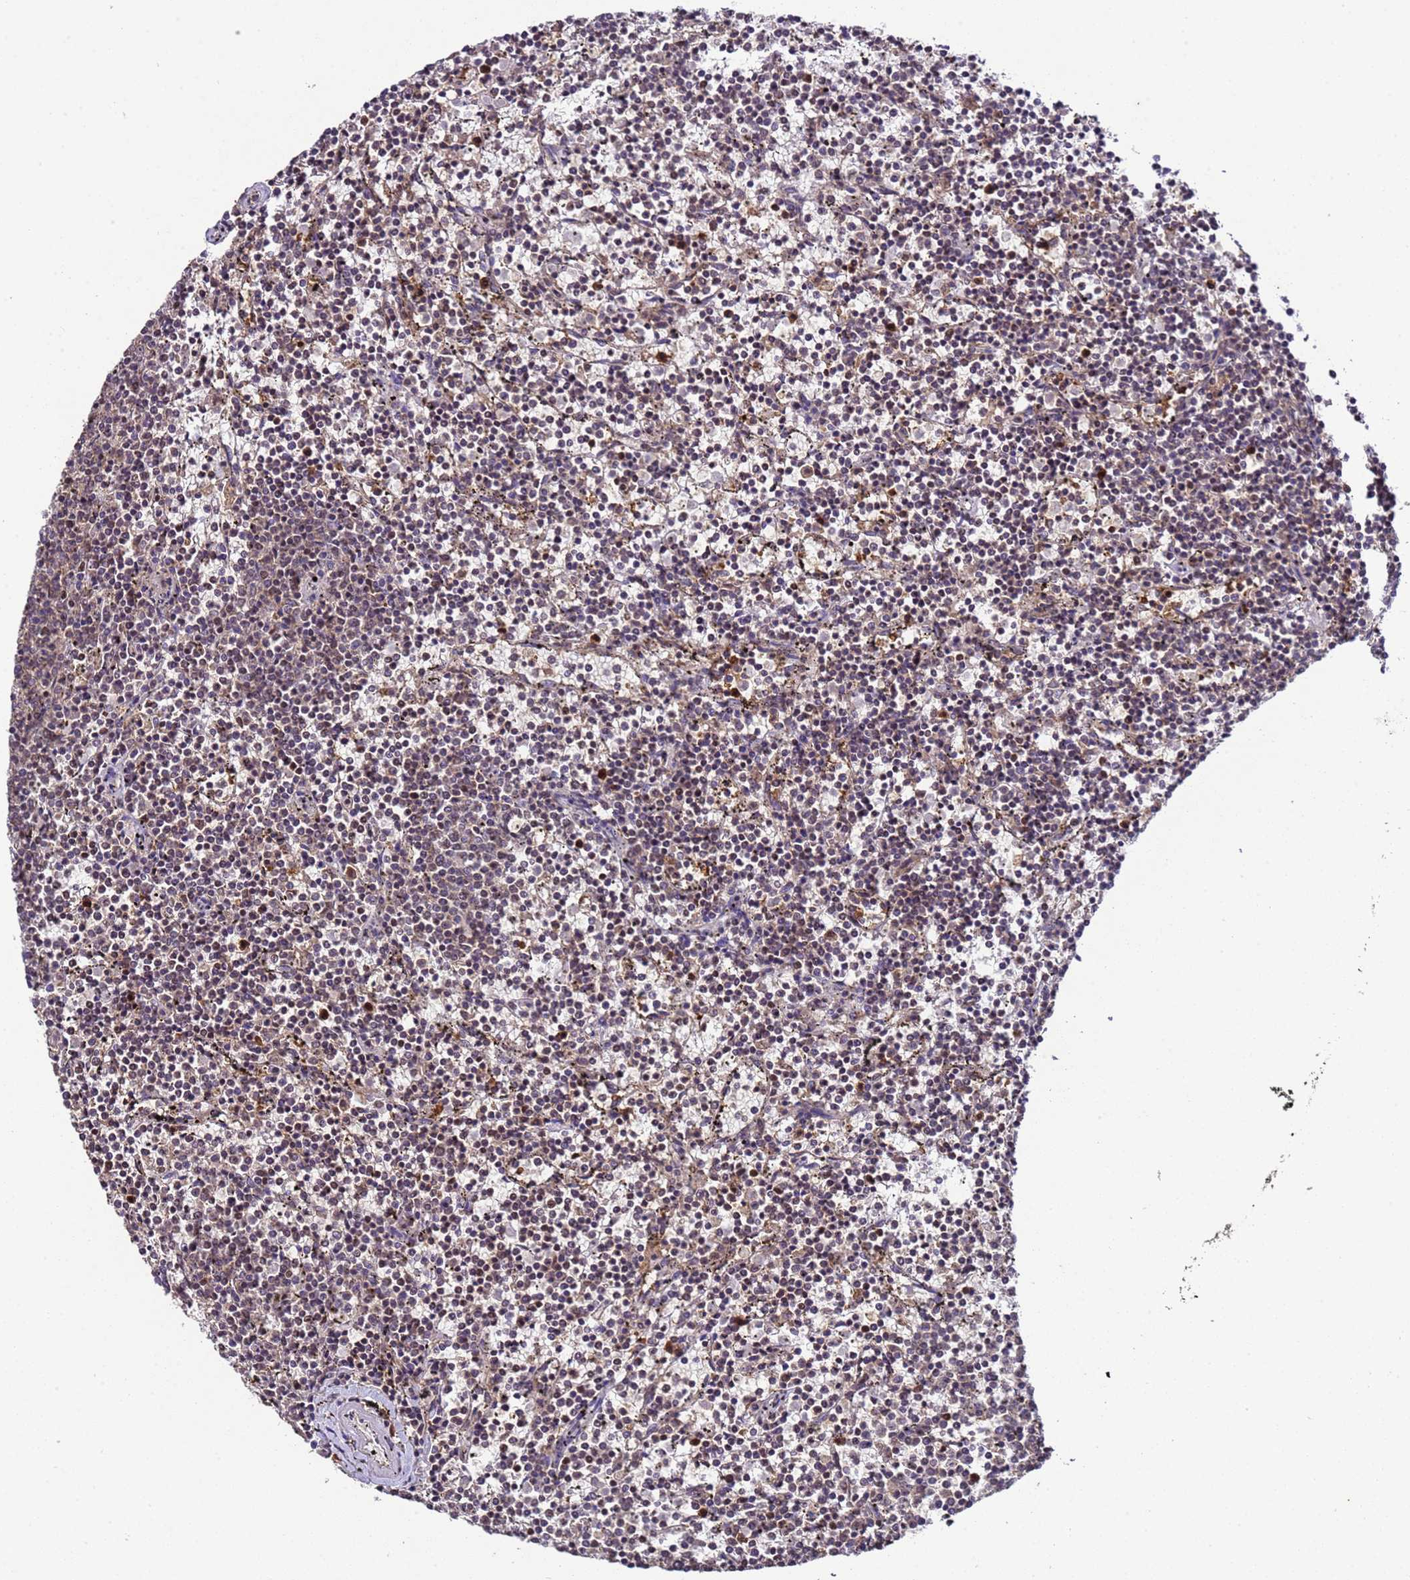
{"staining": {"intensity": "weak", "quantity": "25%-75%", "location": "cytoplasmic/membranous"}, "tissue": "lymphoma", "cell_type": "Tumor cells", "image_type": "cancer", "snomed": [{"axis": "morphology", "description": "Malignant lymphoma, non-Hodgkin's type, Low grade"}, {"axis": "topography", "description": "Spleen"}], "caption": "There is low levels of weak cytoplasmic/membranous expression in tumor cells of lymphoma, as demonstrated by immunohistochemical staining (brown color).", "gene": "HSPBAP1", "patient": {"sex": "female", "age": 50}}